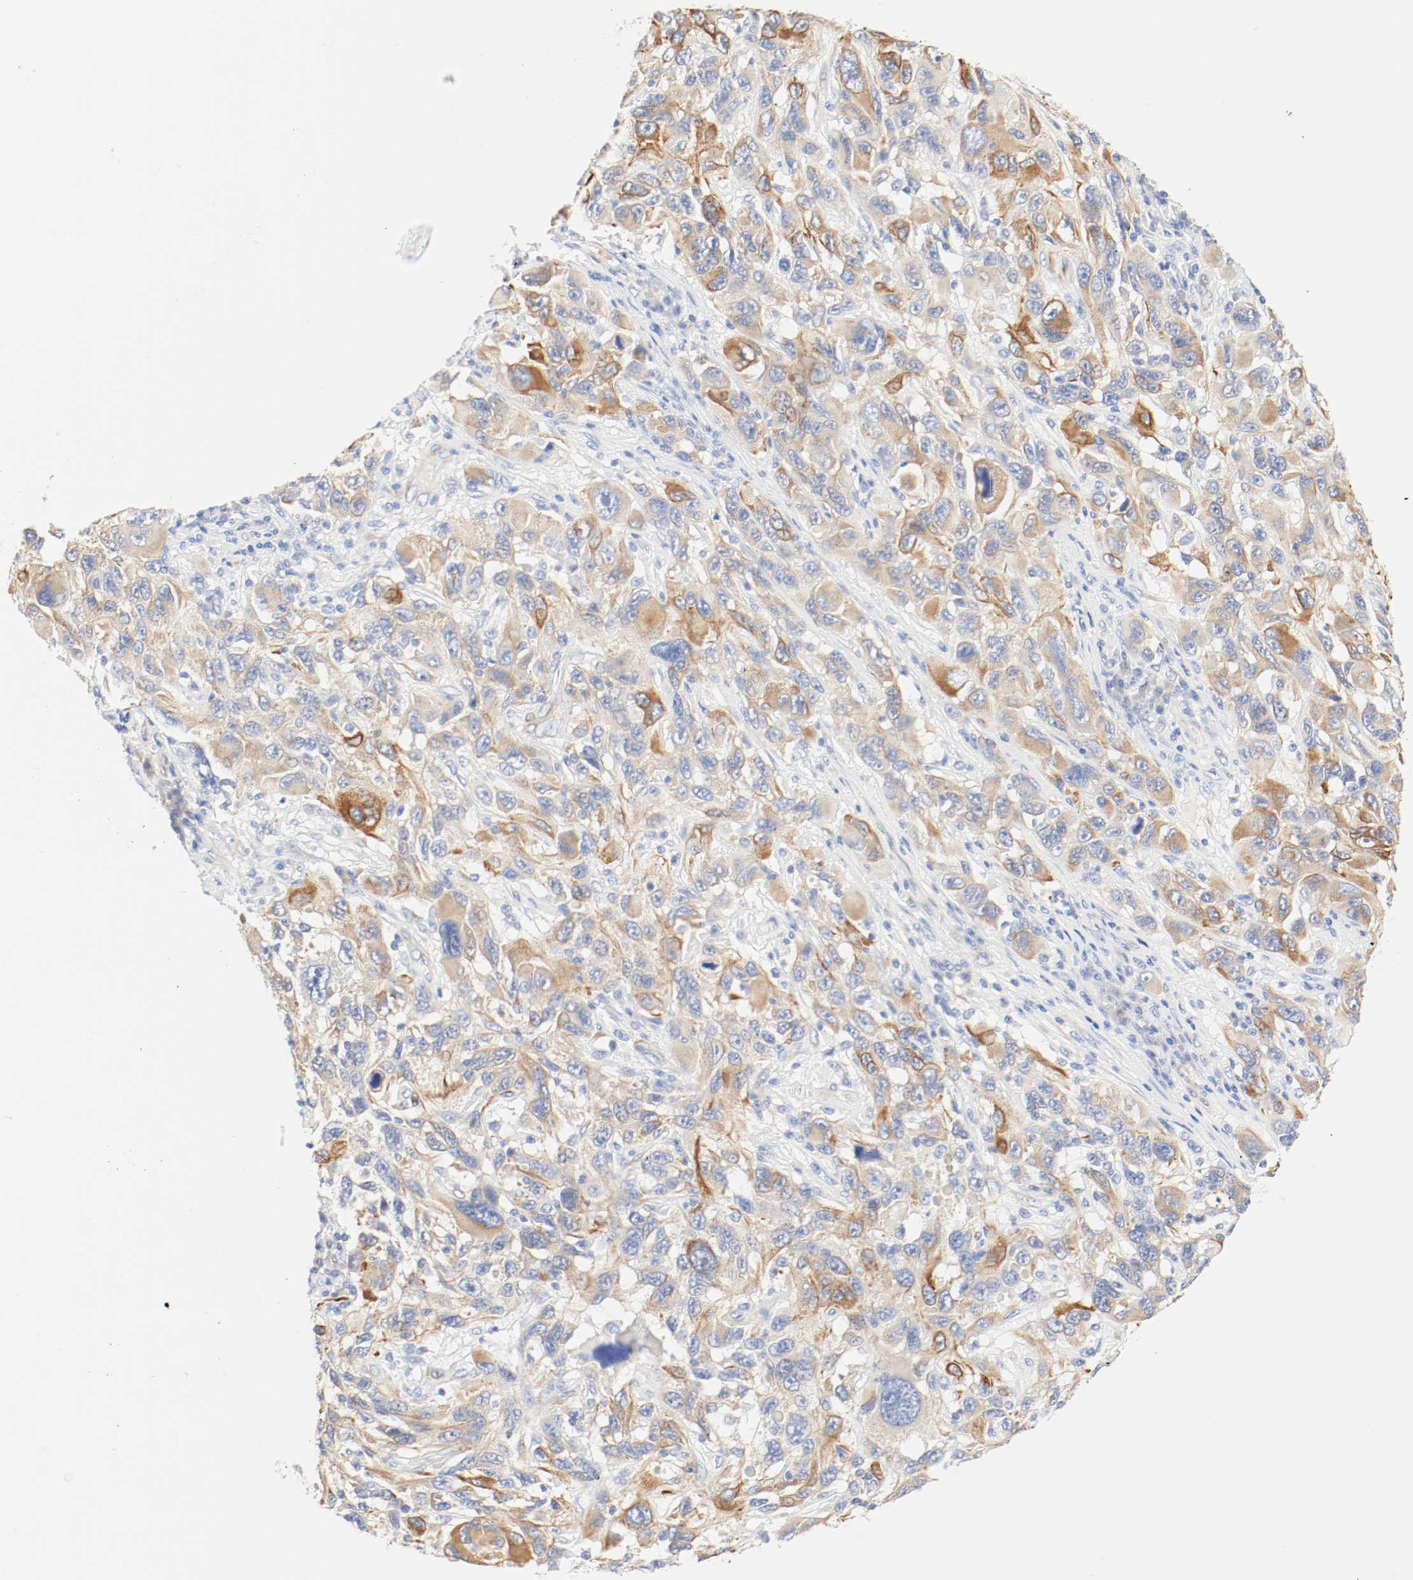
{"staining": {"intensity": "moderate", "quantity": ">75%", "location": "cytoplasmic/membranous"}, "tissue": "melanoma", "cell_type": "Tumor cells", "image_type": "cancer", "snomed": [{"axis": "morphology", "description": "Malignant melanoma, NOS"}, {"axis": "topography", "description": "Skin"}], "caption": "Protein positivity by IHC reveals moderate cytoplasmic/membranous staining in about >75% of tumor cells in malignant melanoma. Ihc stains the protein in brown and the nuclei are stained blue.", "gene": "GIT1", "patient": {"sex": "male", "age": 53}}